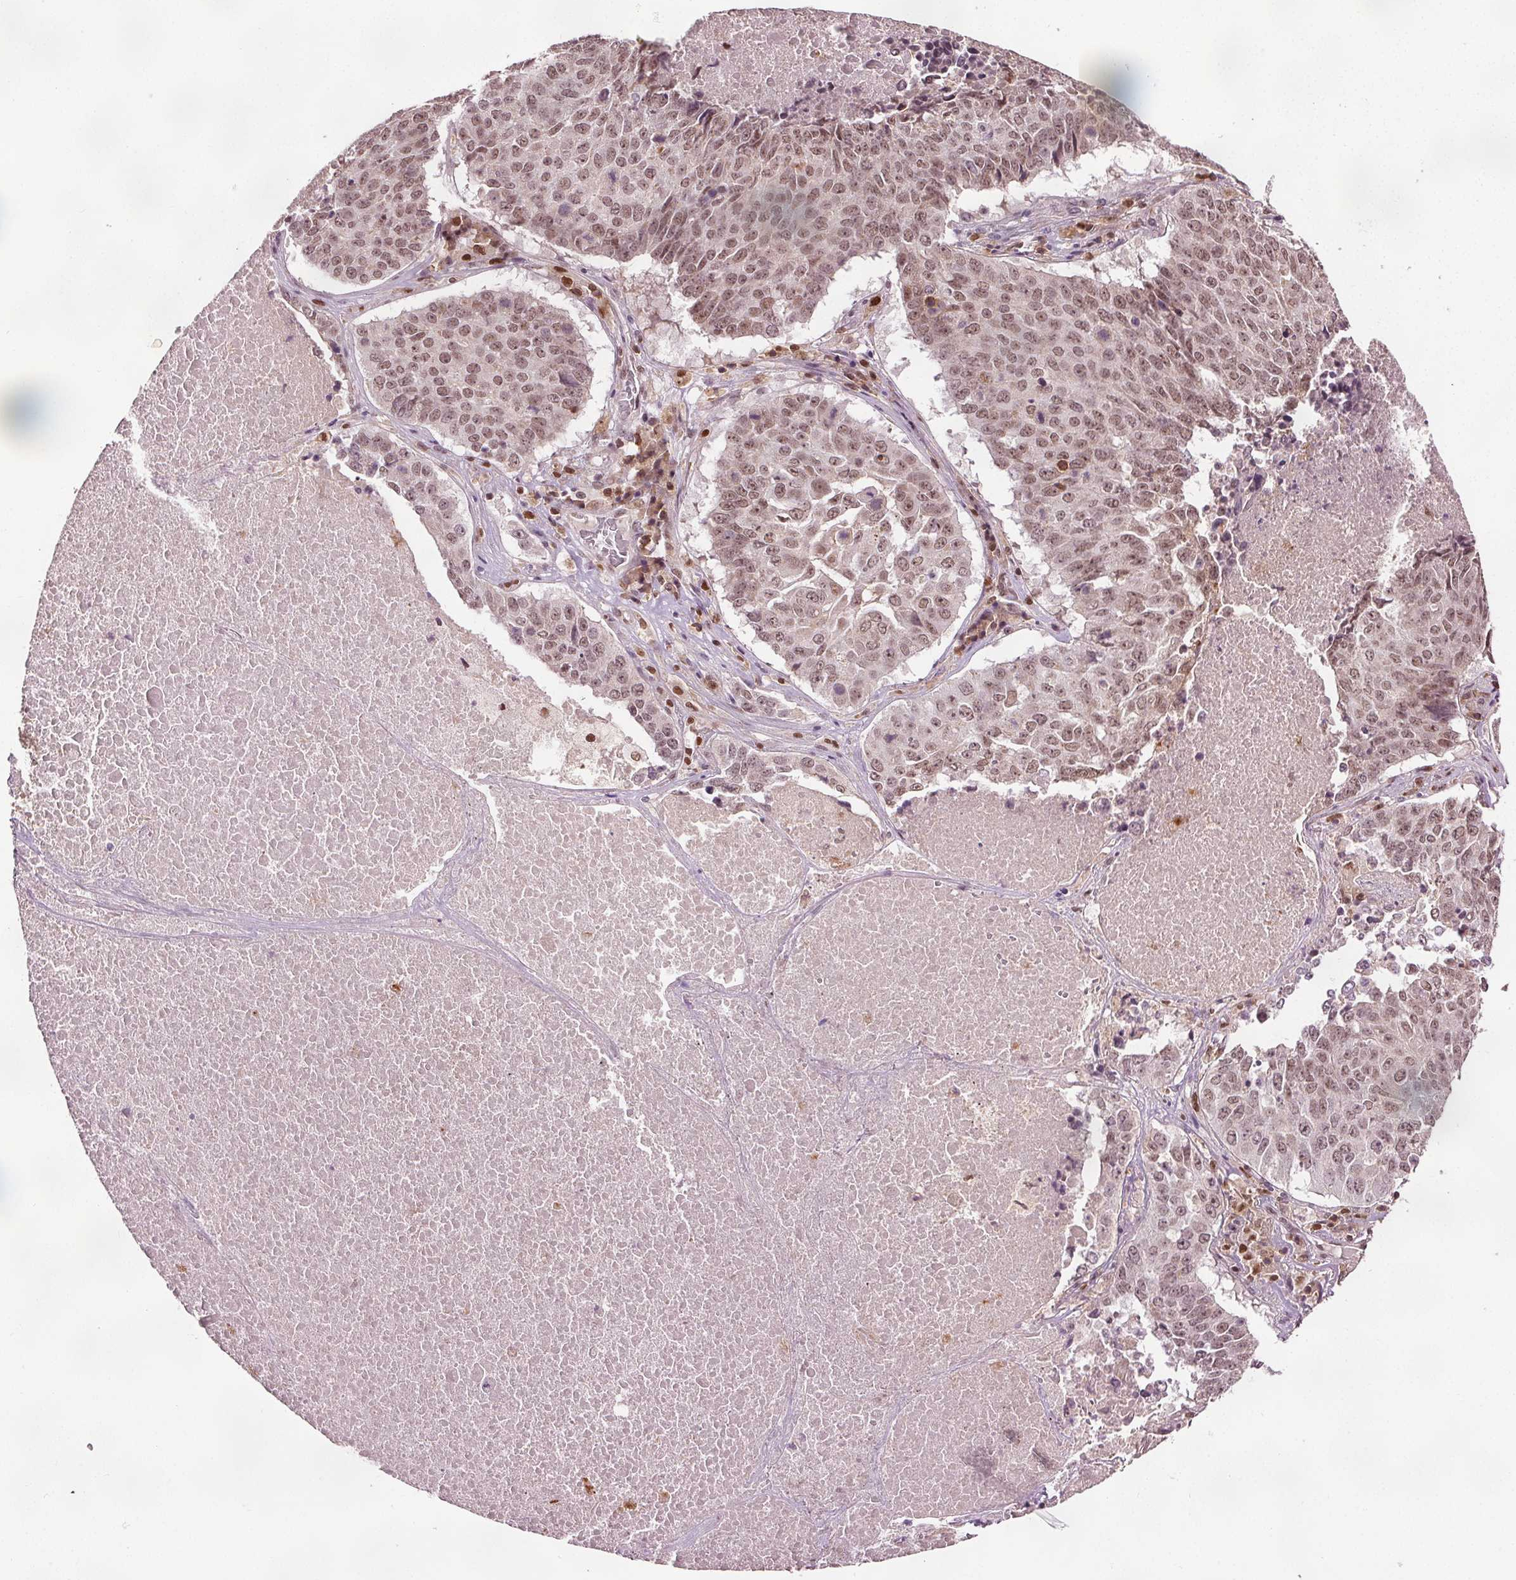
{"staining": {"intensity": "moderate", "quantity": ">75%", "location": "nuclear"}, "tissue": "lung cancer", "cell_type": "Tumor cells", "image_type": "cancer", "snomed": [{"axis": "morphology", "description": "Normal tissue, NOS"}, {"axis": "morphology", "description": "Squamous cell carcinoma, NOS"}, {"axis": "topography", "description": "Bronchus"}, {"axis": "topography", "description": "Lung"}], "caption": "Immunohistochemistry (IHC) of human lung cancer exhibits medium levels of moderate nuclear positivity in about >75% of tumor cells.", "gene": "DDX11", "patient": {"sex": "male", "age": 64}}